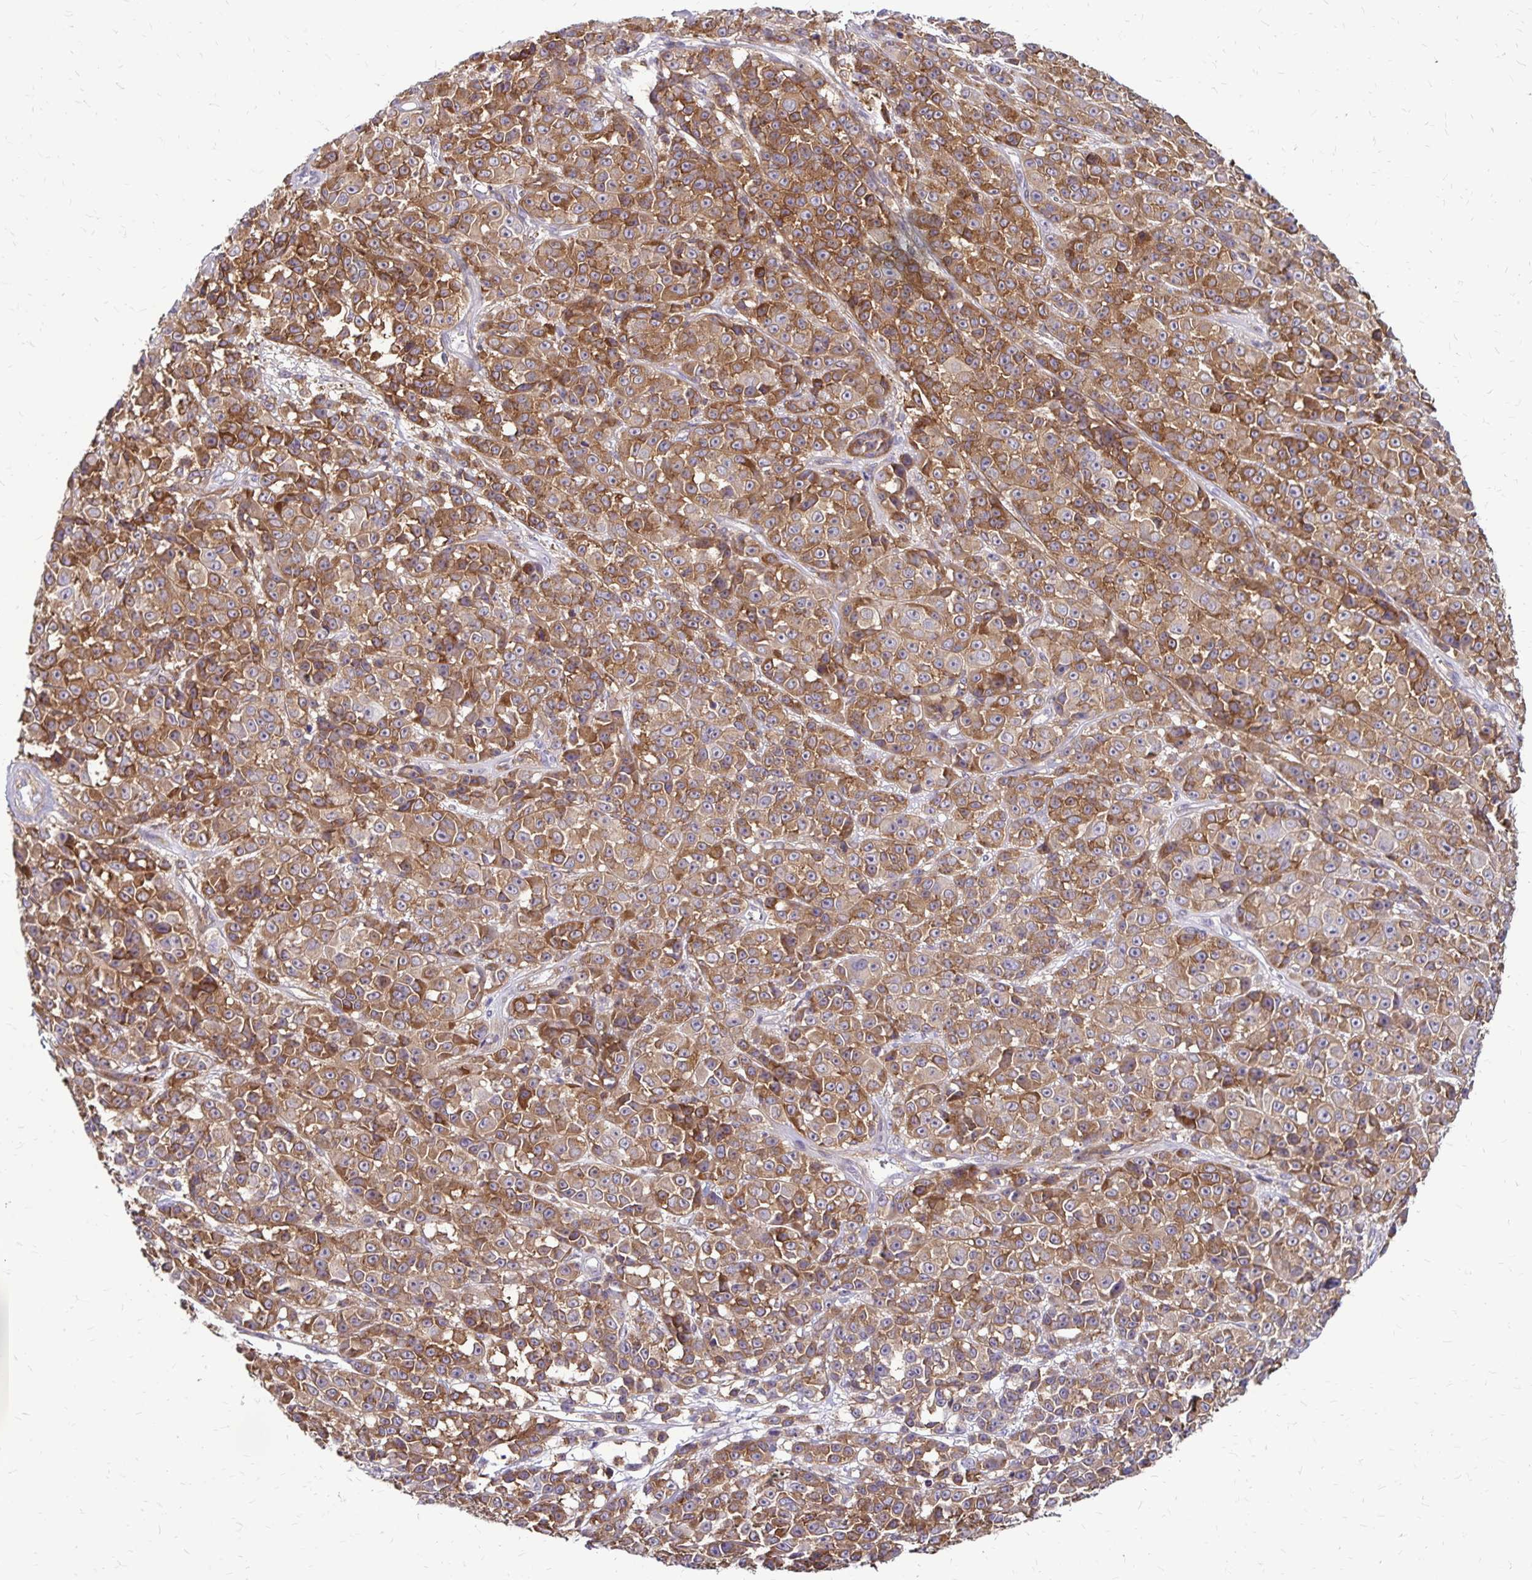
{"staining": {"intensity": "moderate", "quantity": ">75%", "location": "cytoplasmic/membranous"}, "tissue": "melanoma", "cell_type": "Tumor cells", "image_type": "cancer", "snomed": [{"axis": "morphology", "description": "Malignant melanoma, NOS"}, {"axis": "topography", "description": "Skin"}, {"axis": "topography", "description": "Skin of back"}], "caption": "Immunohistochemical staining of melanoma shows medium levels of moderate cytoplasmic/membranous protein positivity in approximately >75% of tumor cells.", "gene": "TNS3", "patient": {"sex": "male", "age": 91}}